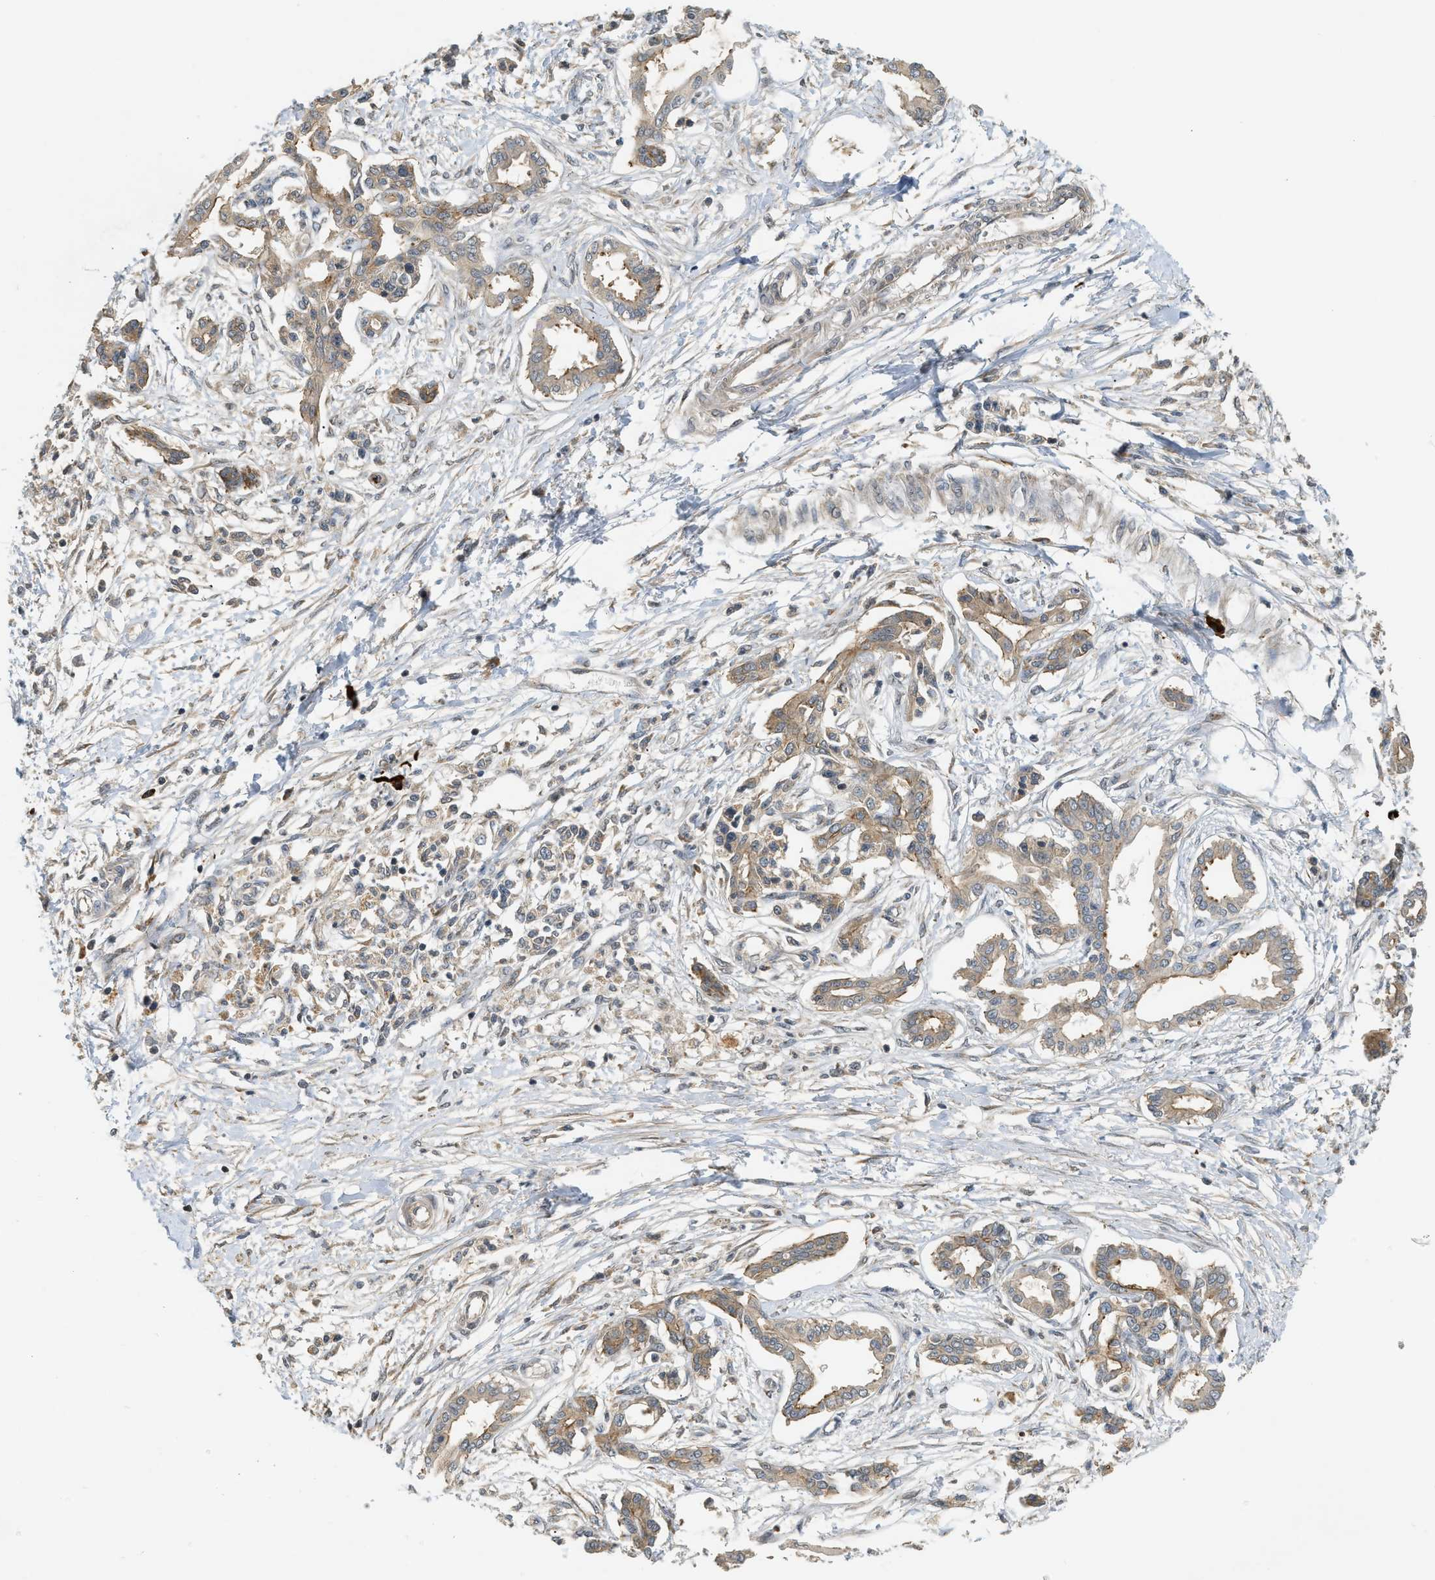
{"staining": {"intensity": "weak", "quantity": ">75%", "location": "cytoplasmic/membranous"}, "tissue": "pancreatic cancer", "cell_type": "Tumor cells", "image_type": "cancer", "snomed": [{"axis": "morphology", "description": "Adenocarcinoma, NOS"}, {"axis": "topography", "description": "Pancreas"}], "caption": "Immunohistochemical staining of human pancreatic cancer (adenocarcinoma) displays low levels of weak cytoplasmic/membranous protein staining in approximately >75% of tumor cells.", "gene": "ADCY8", "patient": {"sex": "male", "age": 56}}